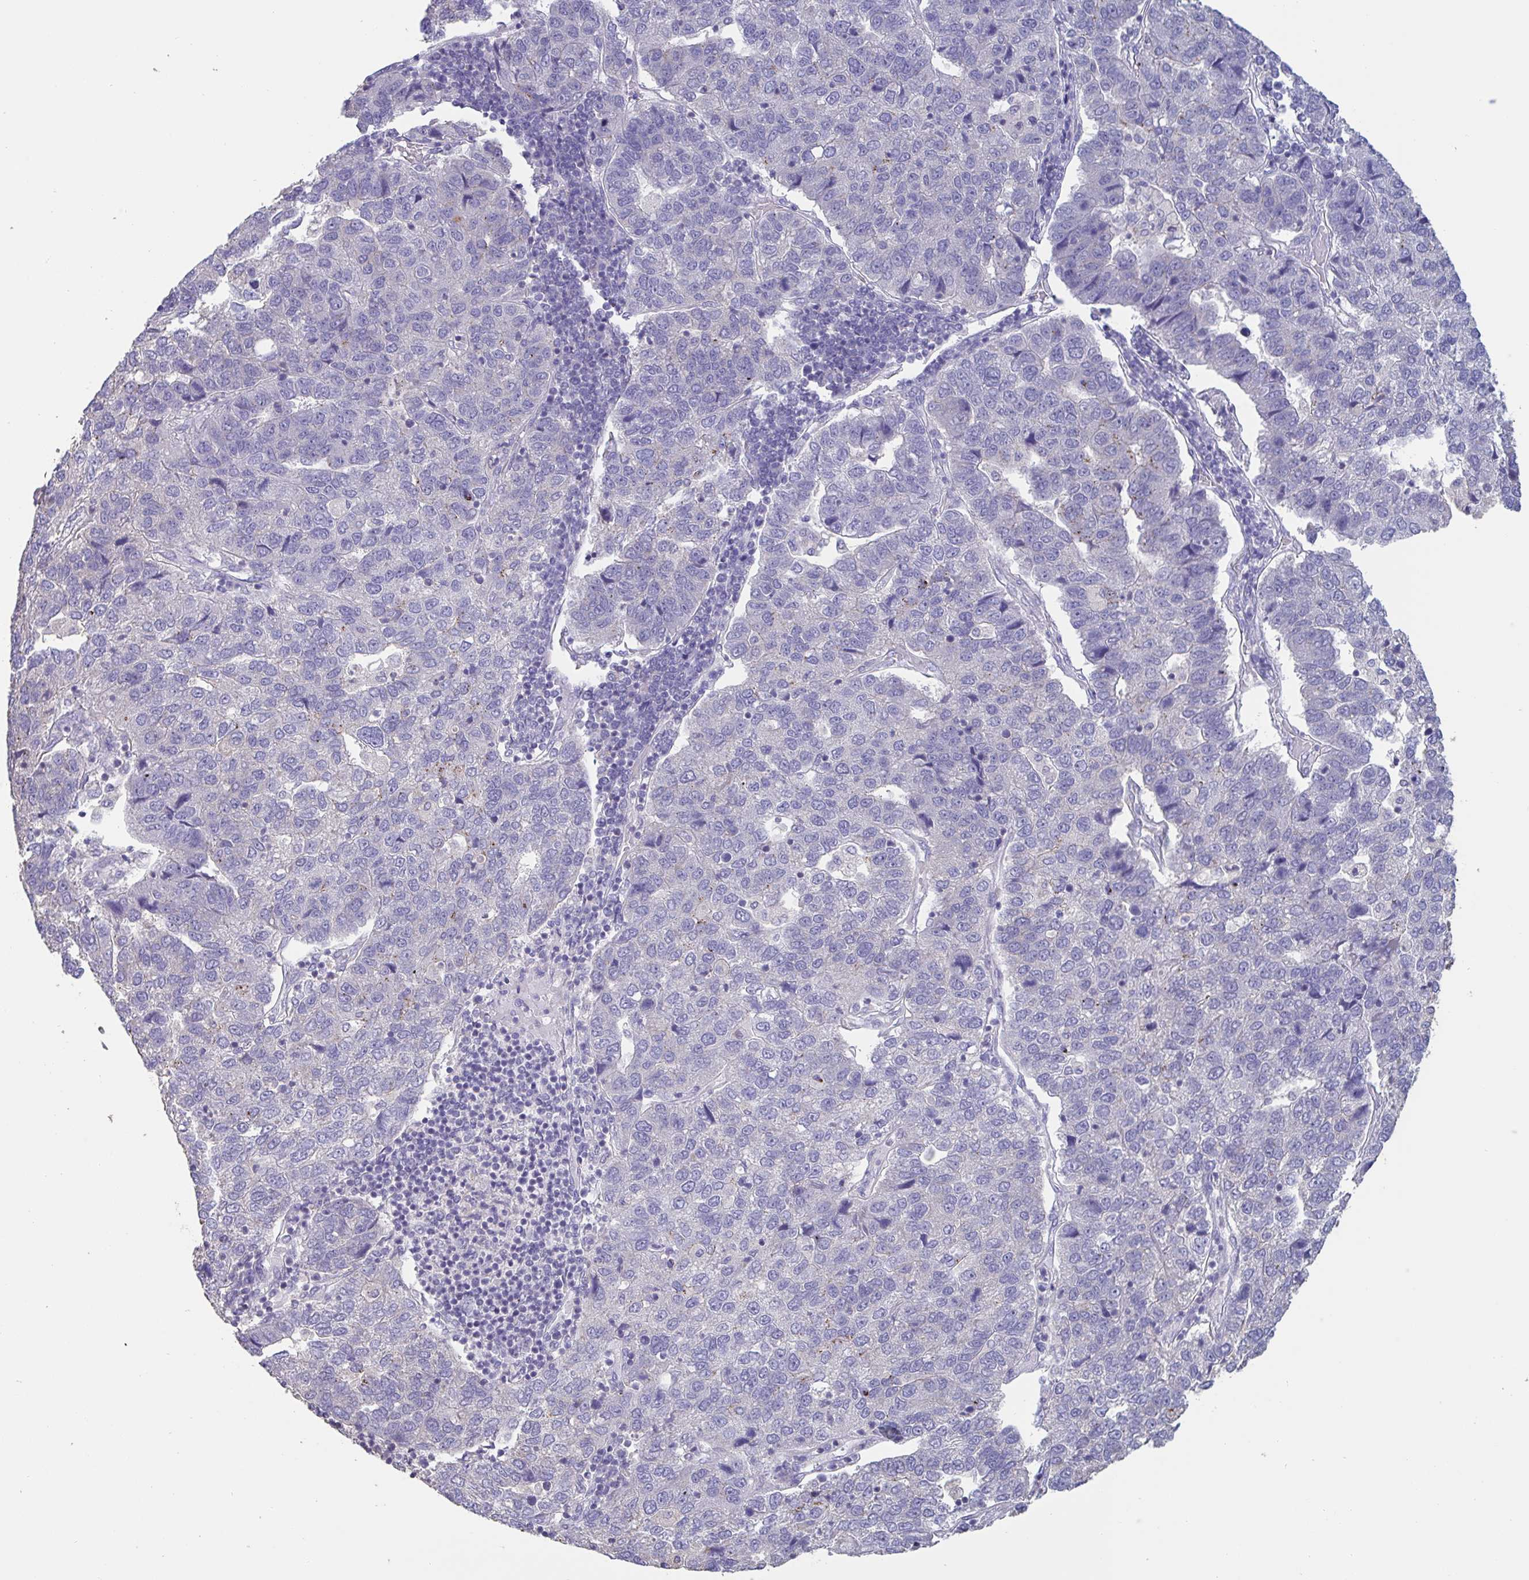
{"staining": {"intensity": "negative", "quantity": "none", "location": "none"}, "tissue": "pancreatic cancer", "cell_type": "Tumor cells", "image_type": "cancer", "snomed": [{"axis": "morphology", "description": "Adenocarcinoma, NOS"}, {"axis": "topography", "description": "Pancreas"}], "caption": "The photomicrograph shows no significant positivity in tumor cells of pancreatic cancer.", "gene": "CHMP5", "patient": {"sex": "female", "age": 61}}